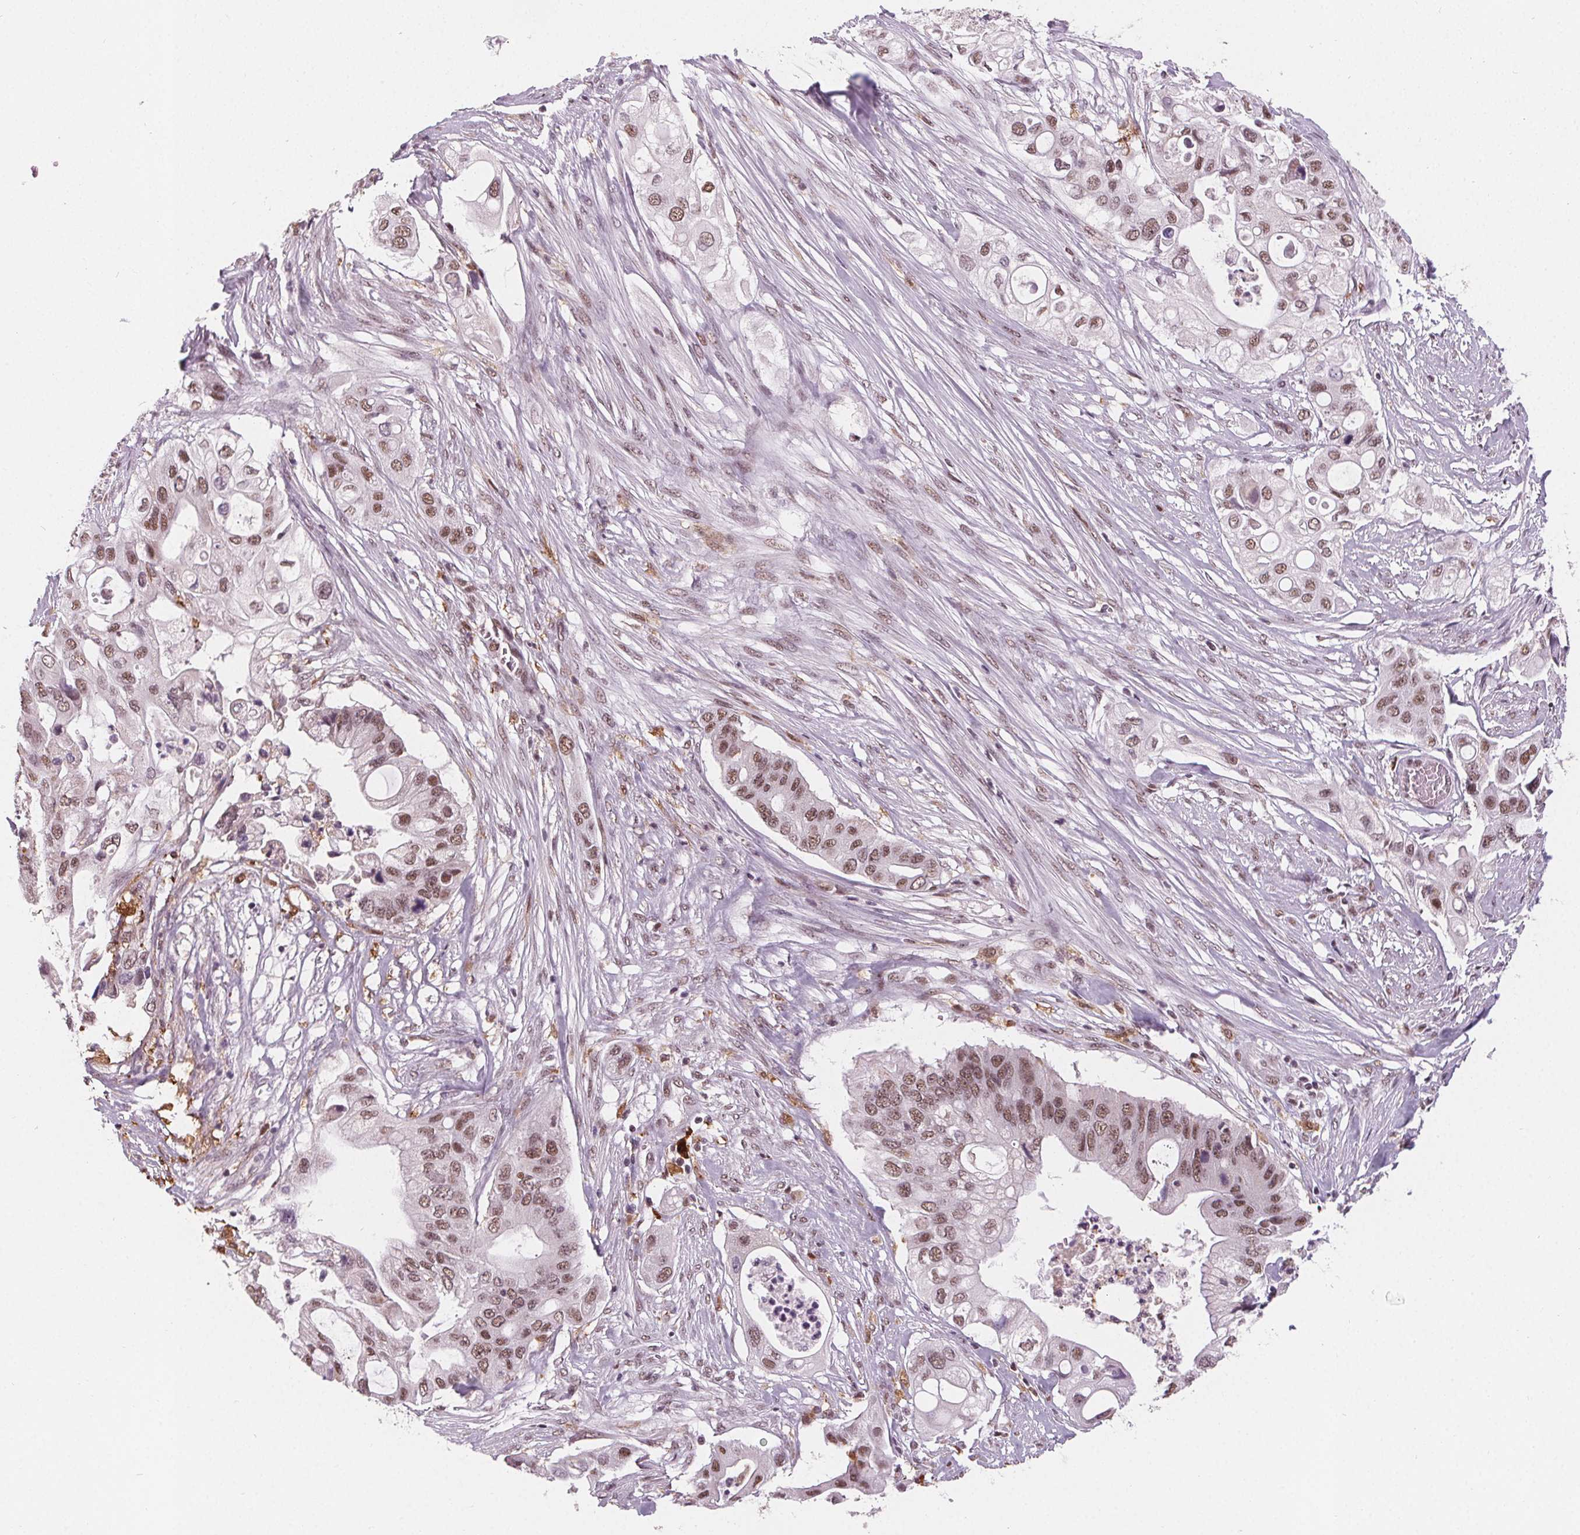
{"staining": {"intensity": "moderate", "quantity": ">75%", "location": "nuclear"}, "tissue": "pancreatic cancer", "cell_type": "Tumor cells", "image_type": "cancer", "snomed": [{"axis": "morphology", "description": "Adenocarcinoma, NOS"}, {"axis": "topography", "description": "Pancreas"}], "caption": "A brown stain labels moderate nuclear staining of a protein in human pancreatic cancer (adenocarcinoma) tumor cells.", "gene": "DPM2", "patient": {"sex": "female", "age": 72}}